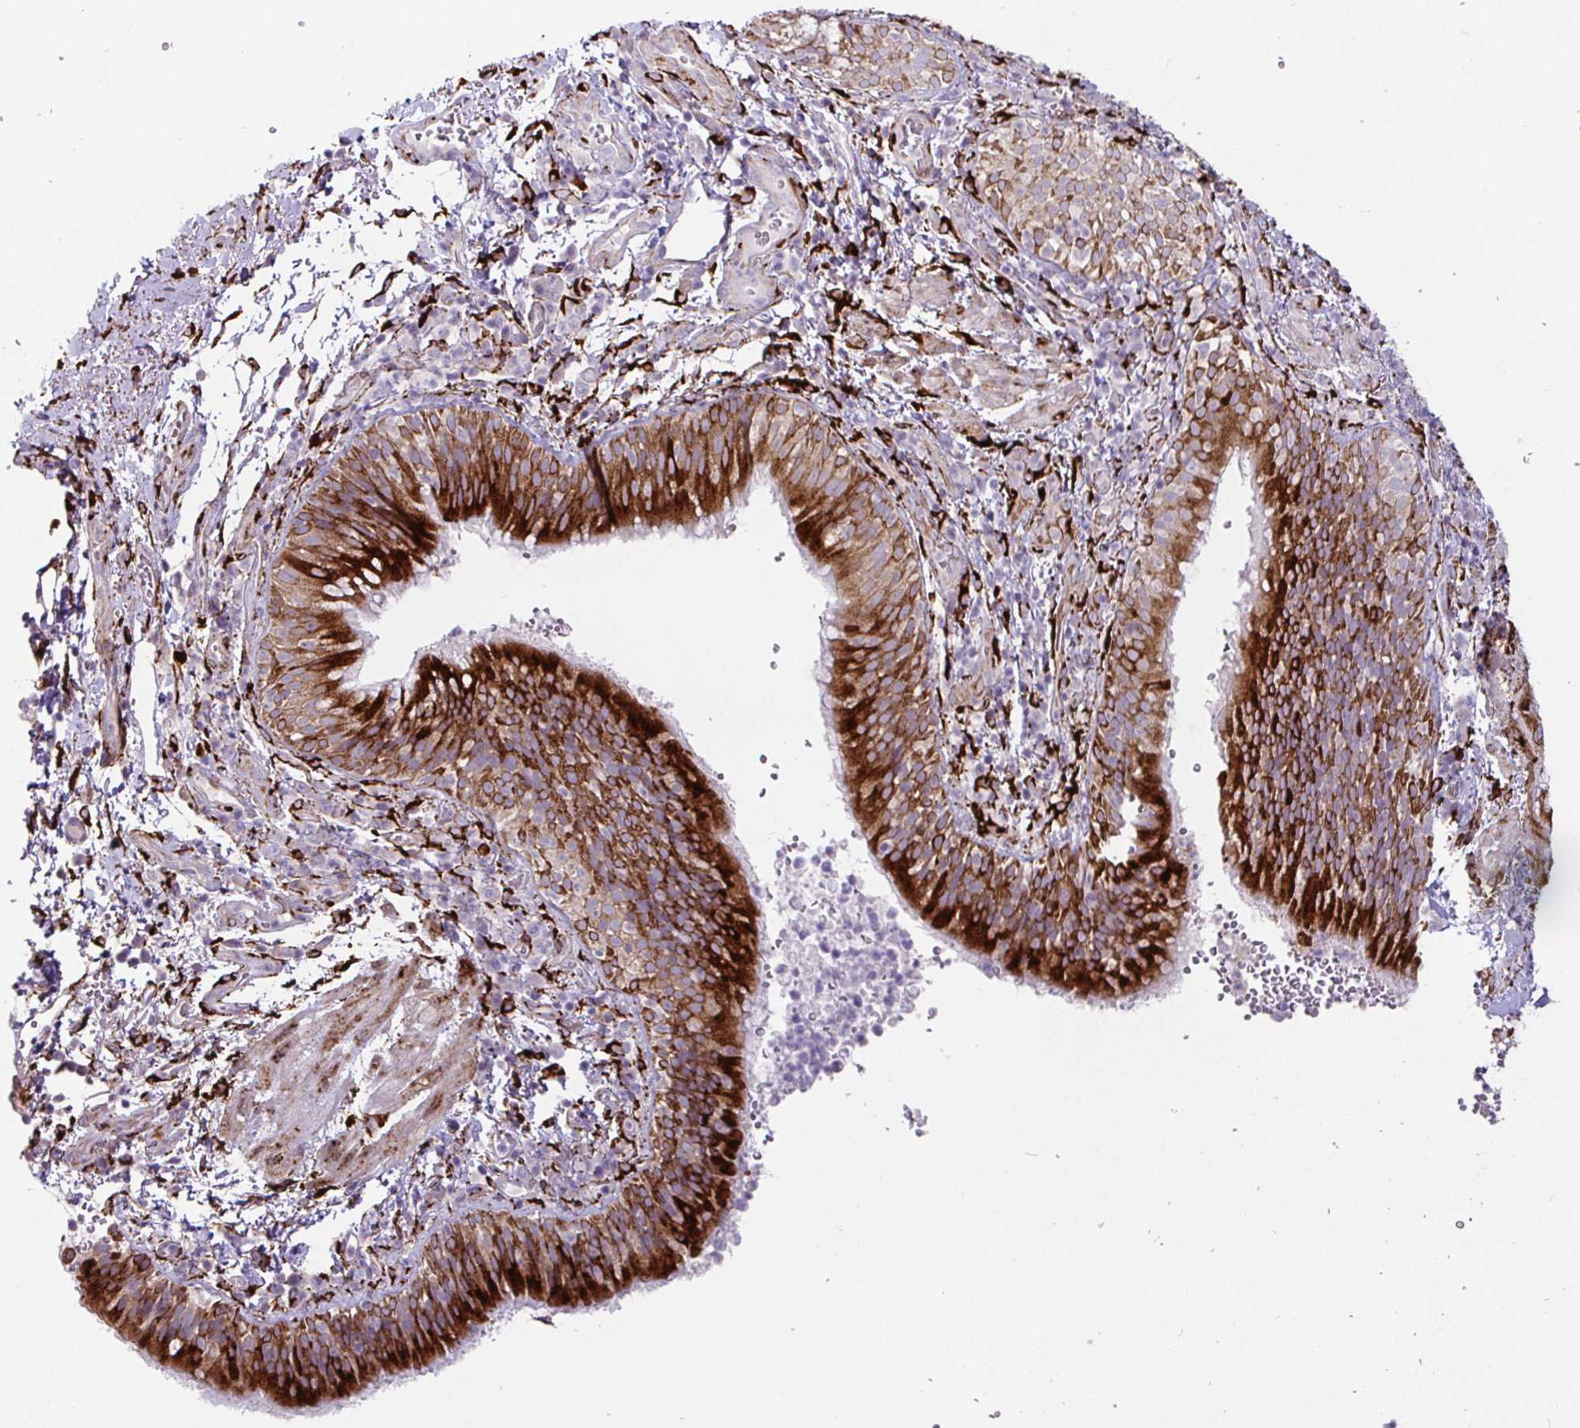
{"staining": {"intensity": "strong", "quantity": ">75%", "location": "cytoplasmic/membranous"}, "tissue": "bronchus", "cell_type": "Respiratory epithelial cells", "image_type": "normal", "snomed": [{"axis": "morphology", "description": "Normal tissue, NOS"}, {"axis": "topography", "description": "Lymph node"}, {"axis": "topography", "description": "Bronchus"}], "caption": "Immunohistochemistry (IHC) photomicrograph of benign bronchus: bronchus stained using immunohistochemistry (IHC) demonstrates high levels of strong protein expression localized specifically in the cytoplasmic/membranous of respiratory epithelial cells, appearing as a cytoplasmic/membranous brown color.", "gene": "P4HA2", "patient": {"sex": "male", "age": 56}}